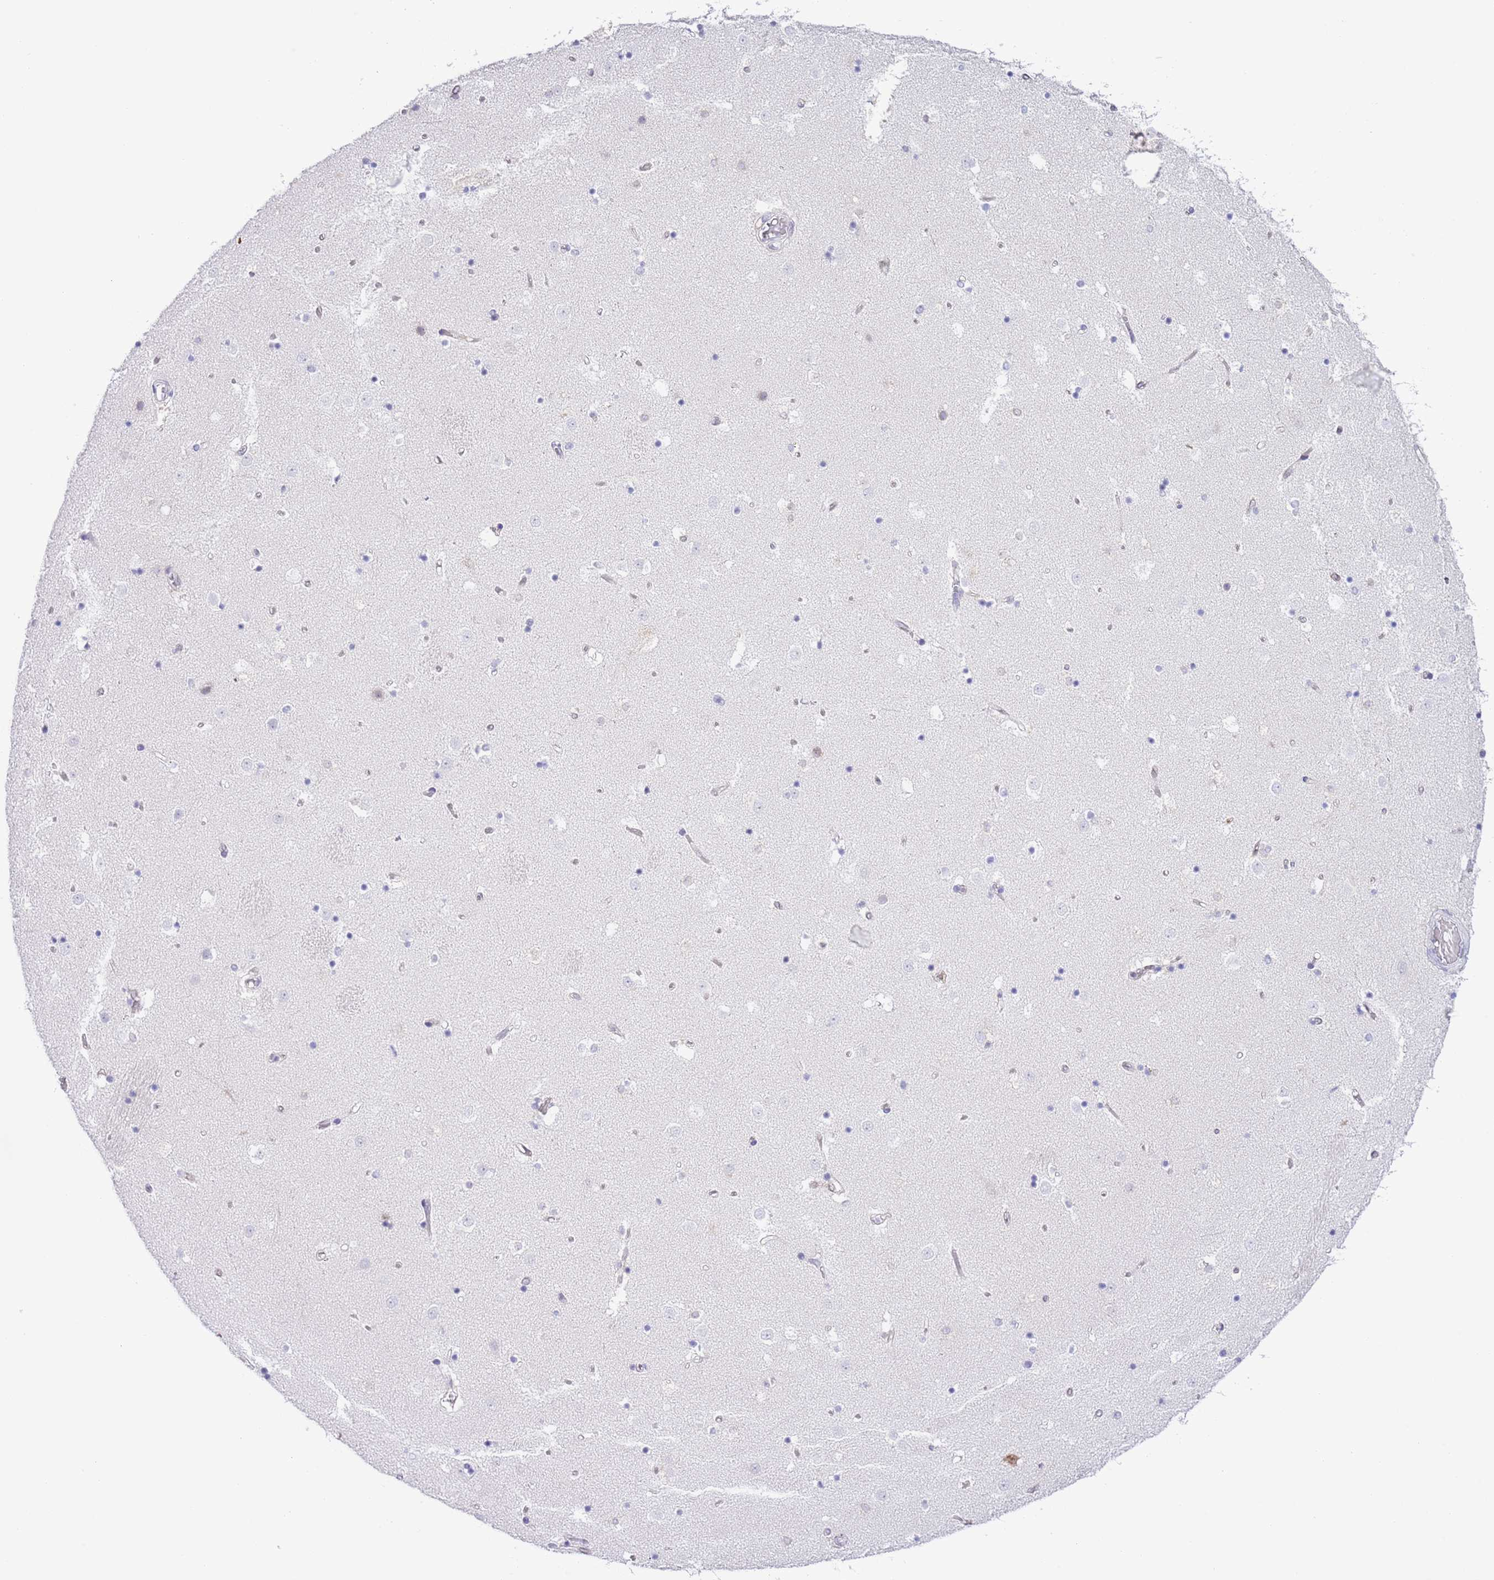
{"staining": {"intensity": "negative", "quantity": "none", "location": "none"}, "tissue": "caudate", "cell_type": "Glial cells", "image_type": "normal", "snomed": [{"axis": "morphology", "description": "Normal tissue, NOS"}, {"axis": "topography", "description": "Lateral ventricle wall"}], "caption": "The histopathology image exhibits no staining of glial cells in unremarkable caudate. The staining is performed using DAB brown chromogen with nuclei counter-stained in using hematoxylin.", "gene": "EBPL", "patient": {"sex": "female", "age": 52}}